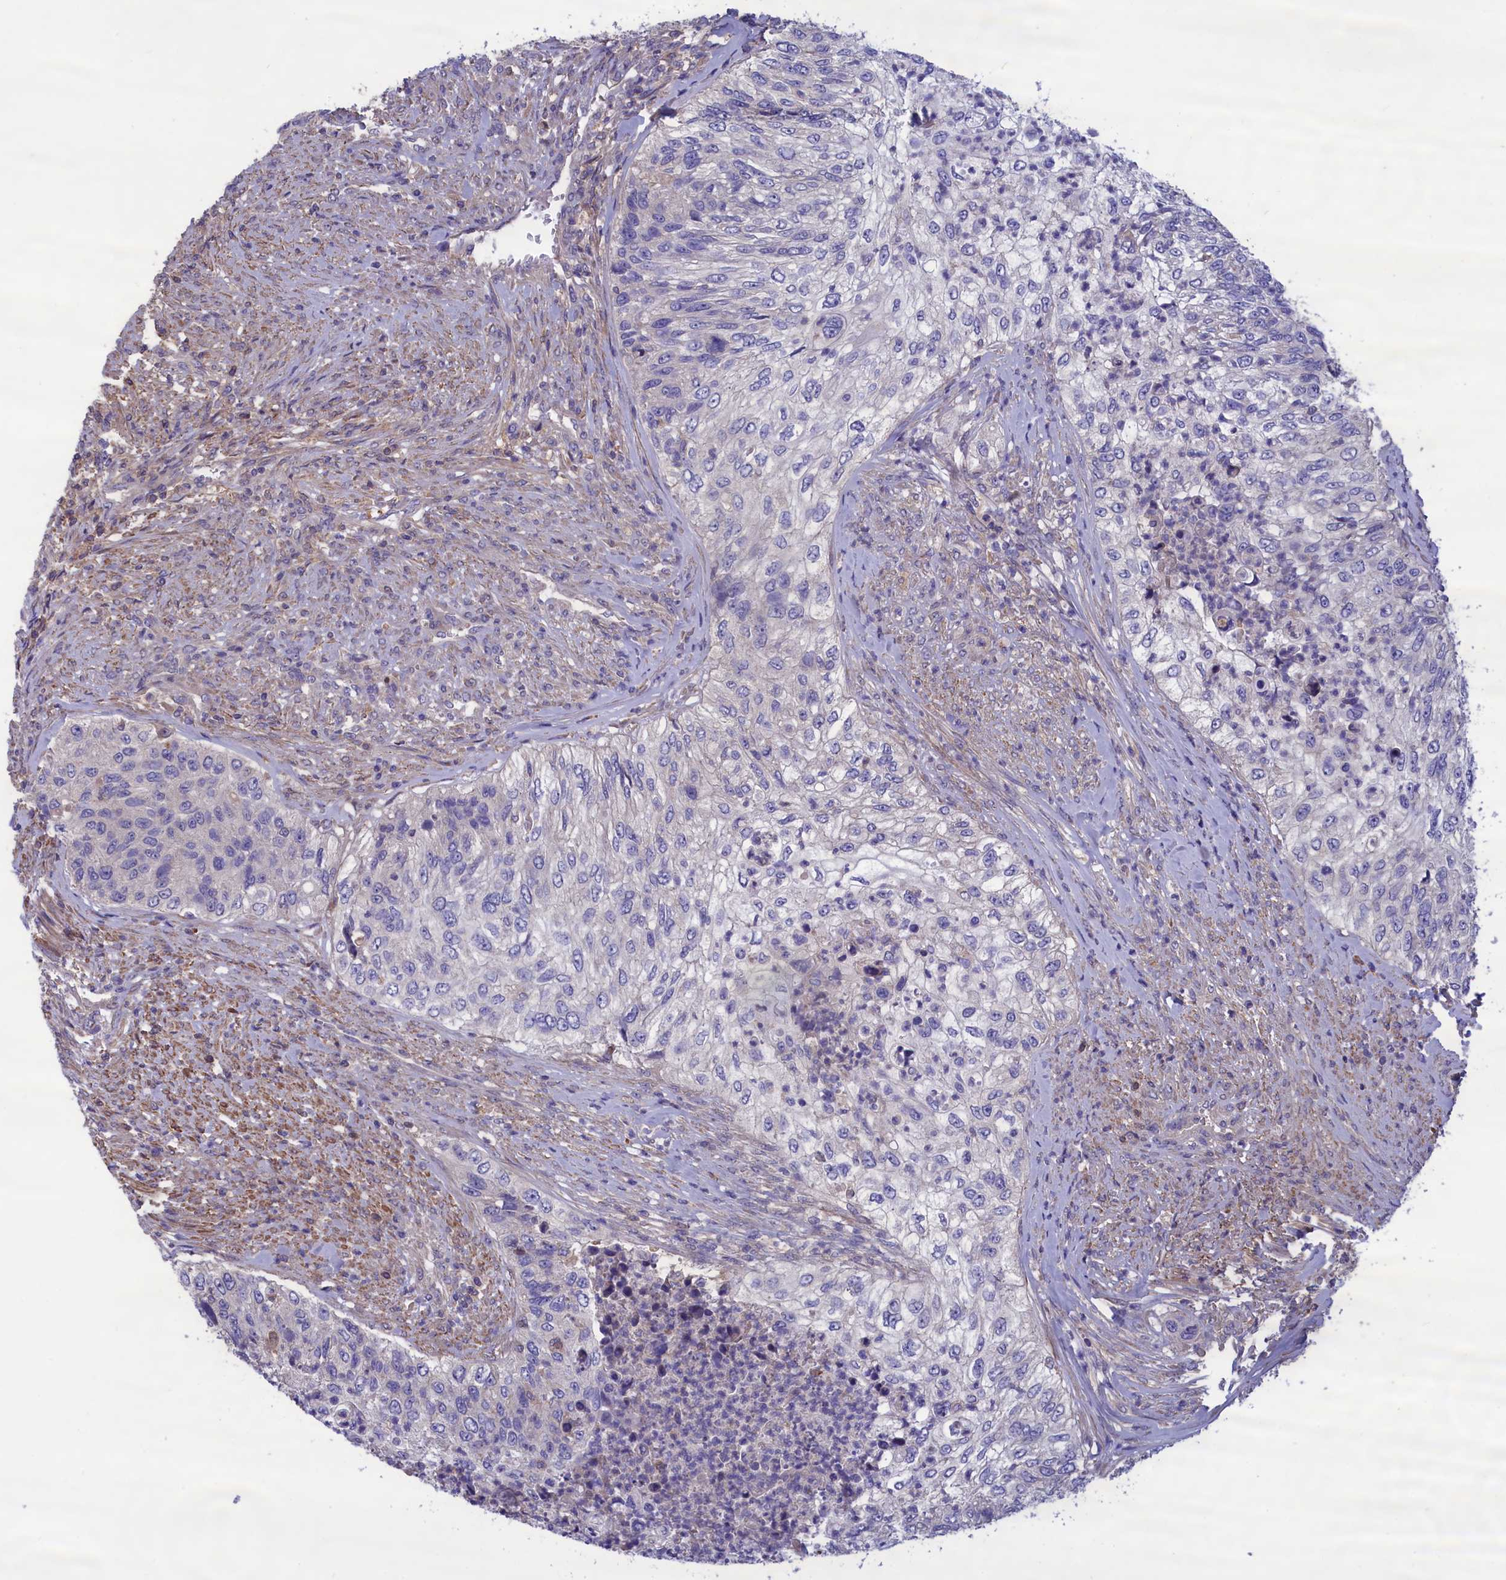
{"staining": {"intensity": "negative", "quantity": "none", "location": "none"}, "tissue": "urothelial cancer", "cell_type": "Tumor cells", "image_type": "cancer", "snomed": [{"axis": "morphology", "description": "Urothelial carcinoma, High grade"}, {"axis": "topography", "description": "Urinary bladder"}], "caption": "Urothelial cancer was stained to show a protein in brown. There is no significant staining in tumor cells.", "gene": "AMDHD2", "patient": {"sex": "female", "age": 60}}